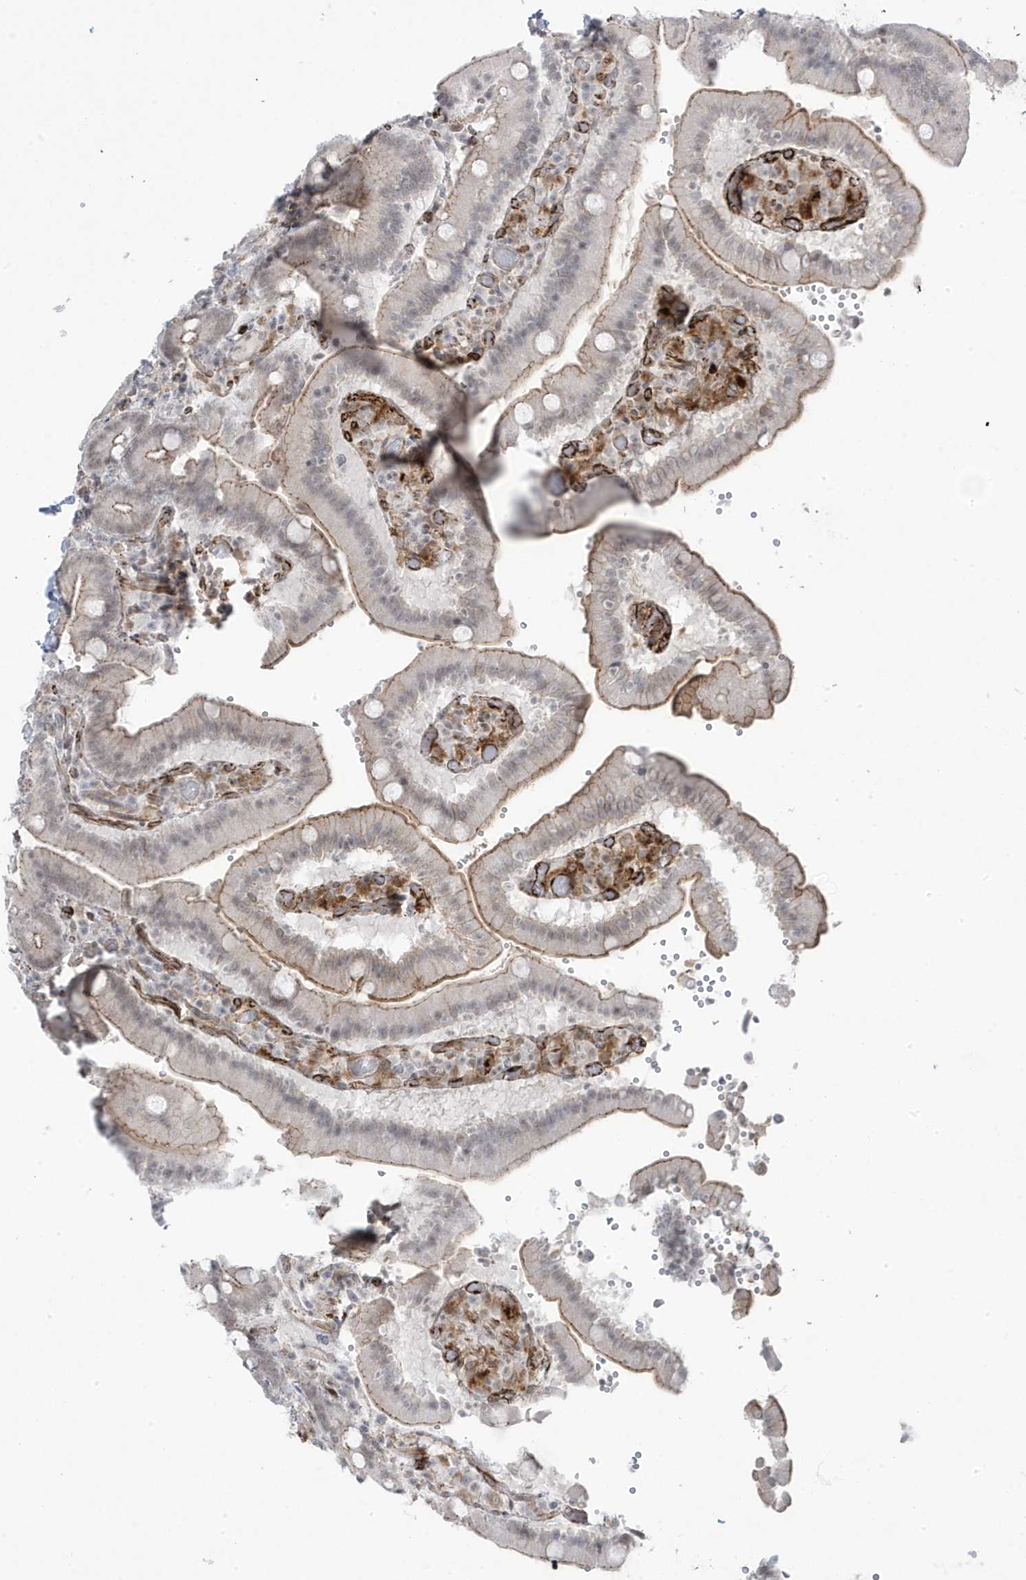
{"staining": {"intensity": "moderate", "quantity": "25%-75%", "location": "cytoplasmic/membranous"}, "tissue": "duodenum", "cell_type": "Glandular cells", "image_type": "normal", "snomed": [{"axis": "morphology", "description": "Normal tissue, NOS"}, {"axis": "topography", "description": "Duodenum"}], "caption": "Glandular cells reveal moderate cytoplasmic/membranous positivity in about 25%-75% of cells in unremarkable duodenum. (Brightfield microscopy of DAB IHC at high magnification).", "gene": "ADAMTSL3", "patient": {"sex": "female", "age": 62}}